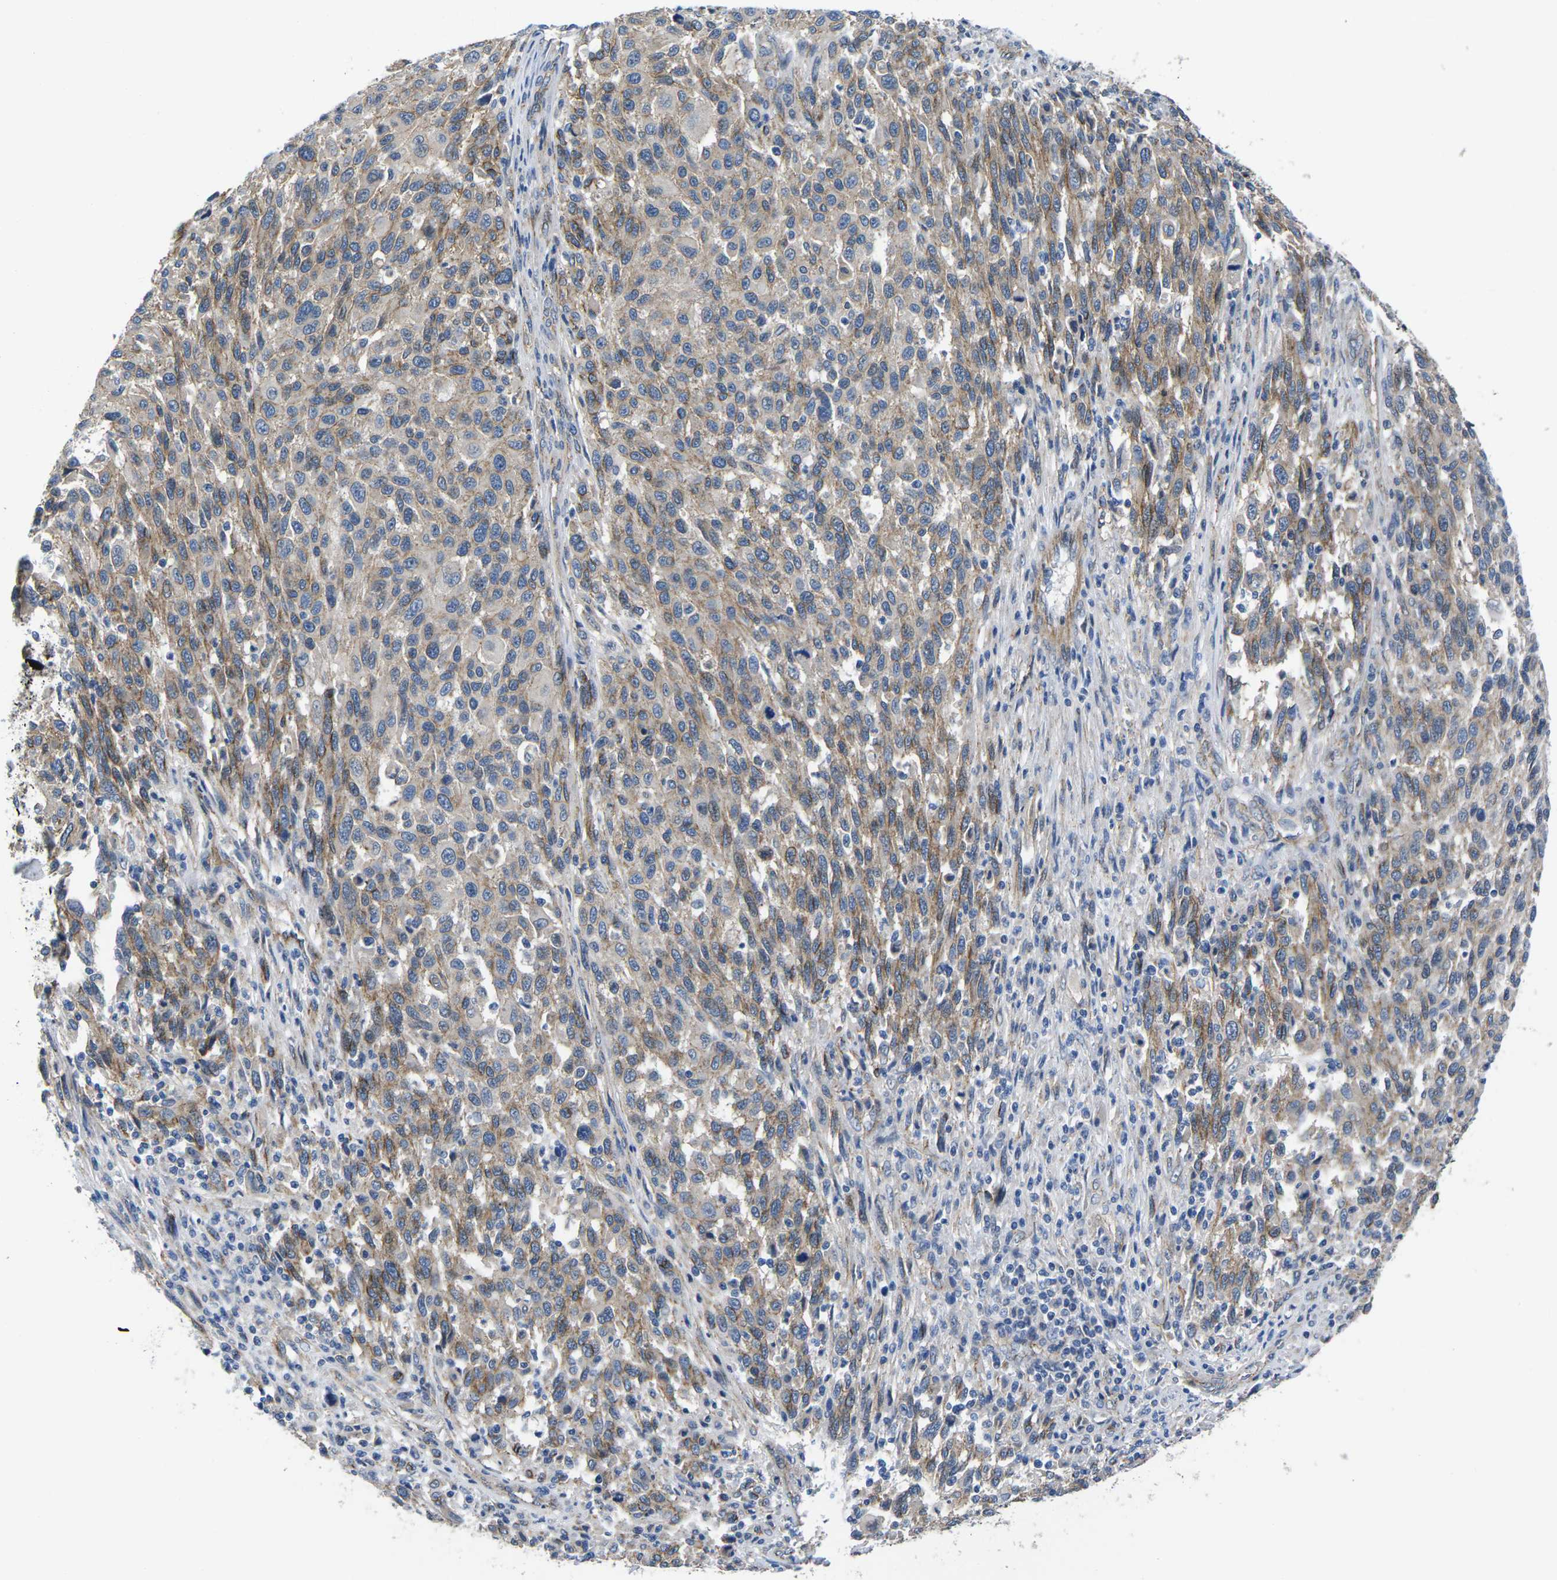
{"staining": {"intensity": "moderate", "quantity": "25%-75%", "location": "cytoplasmic/membranous"}, "tissue": "melanoma", "cell_type": "Tumor cells", "image_type": "cancer", "snomed": [{"axis": "morphology", "description": "Malignant melanoma, Metastatic site"}, {"axis": "topography", "description": "Lymph node"}], "caption": "This micrograph demonstrates immunohistochemistry (IHC) staining of human malignant melanoma (metastatic site), with medium moderate cytoplasmic/membranous expression in approximately 25%-75% of tumor cells.", "gene": "CTNND1", "patient": {"sex": "male", "age": 61}}